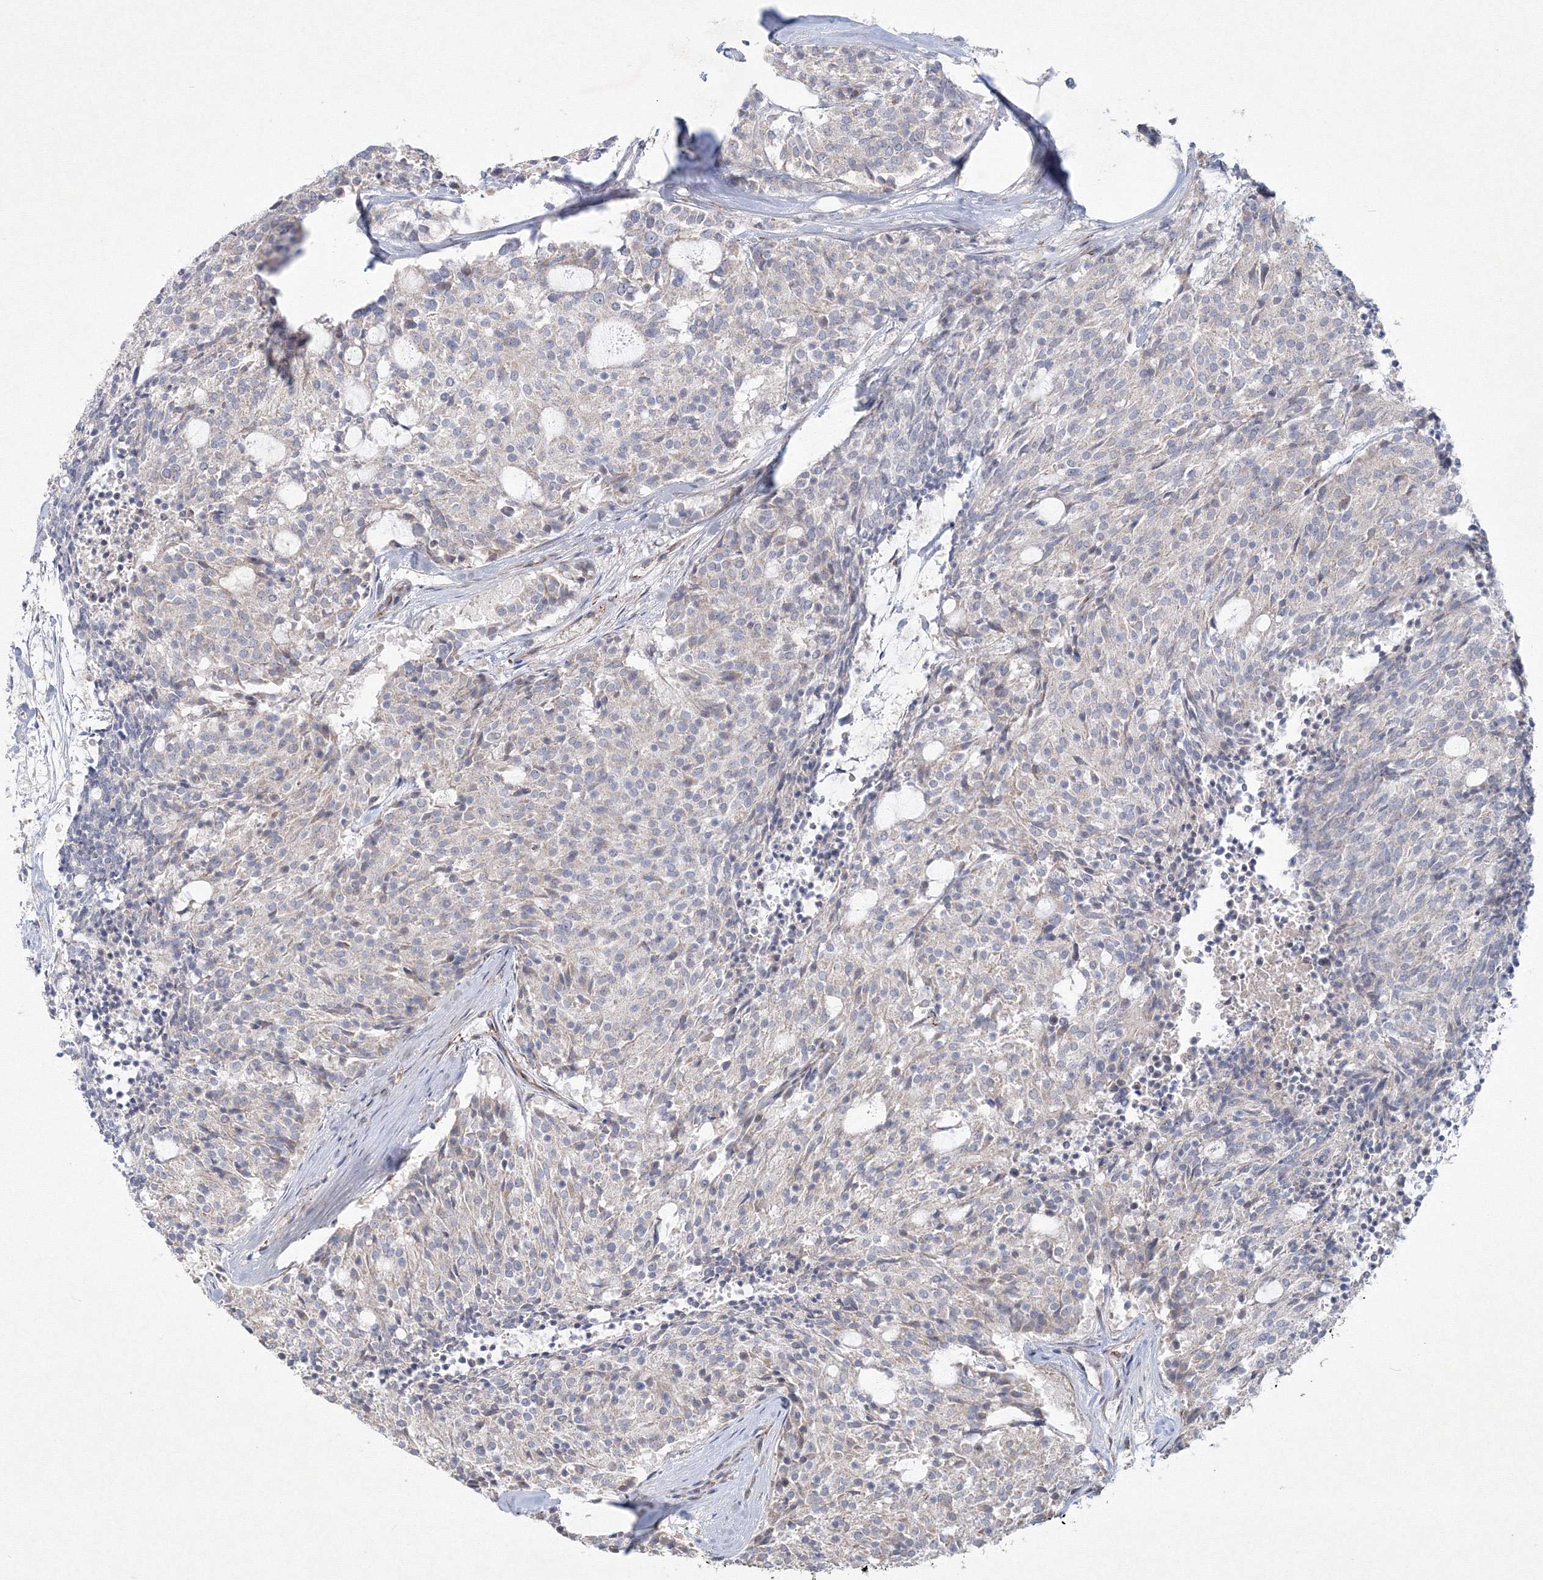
{"staining": {"intensity": "negative", "quantity": "none", "location": "none"}, "tissue": "carcinoid", "cell_type": "Tumor cells", "image_type": "cancer", "snomed": [{"axis": "morphology", "description": "Carcinoid, malignant, NOS"}, {"axis": "topography", "description": "Pancreas"}], "caption": "Immunohistochemistry (IHC) of human carcinoid (malignant) exhibits no staining in tumor cells.", "gene": "WDR49", "patient": {"sex": "female", "age": 54}}